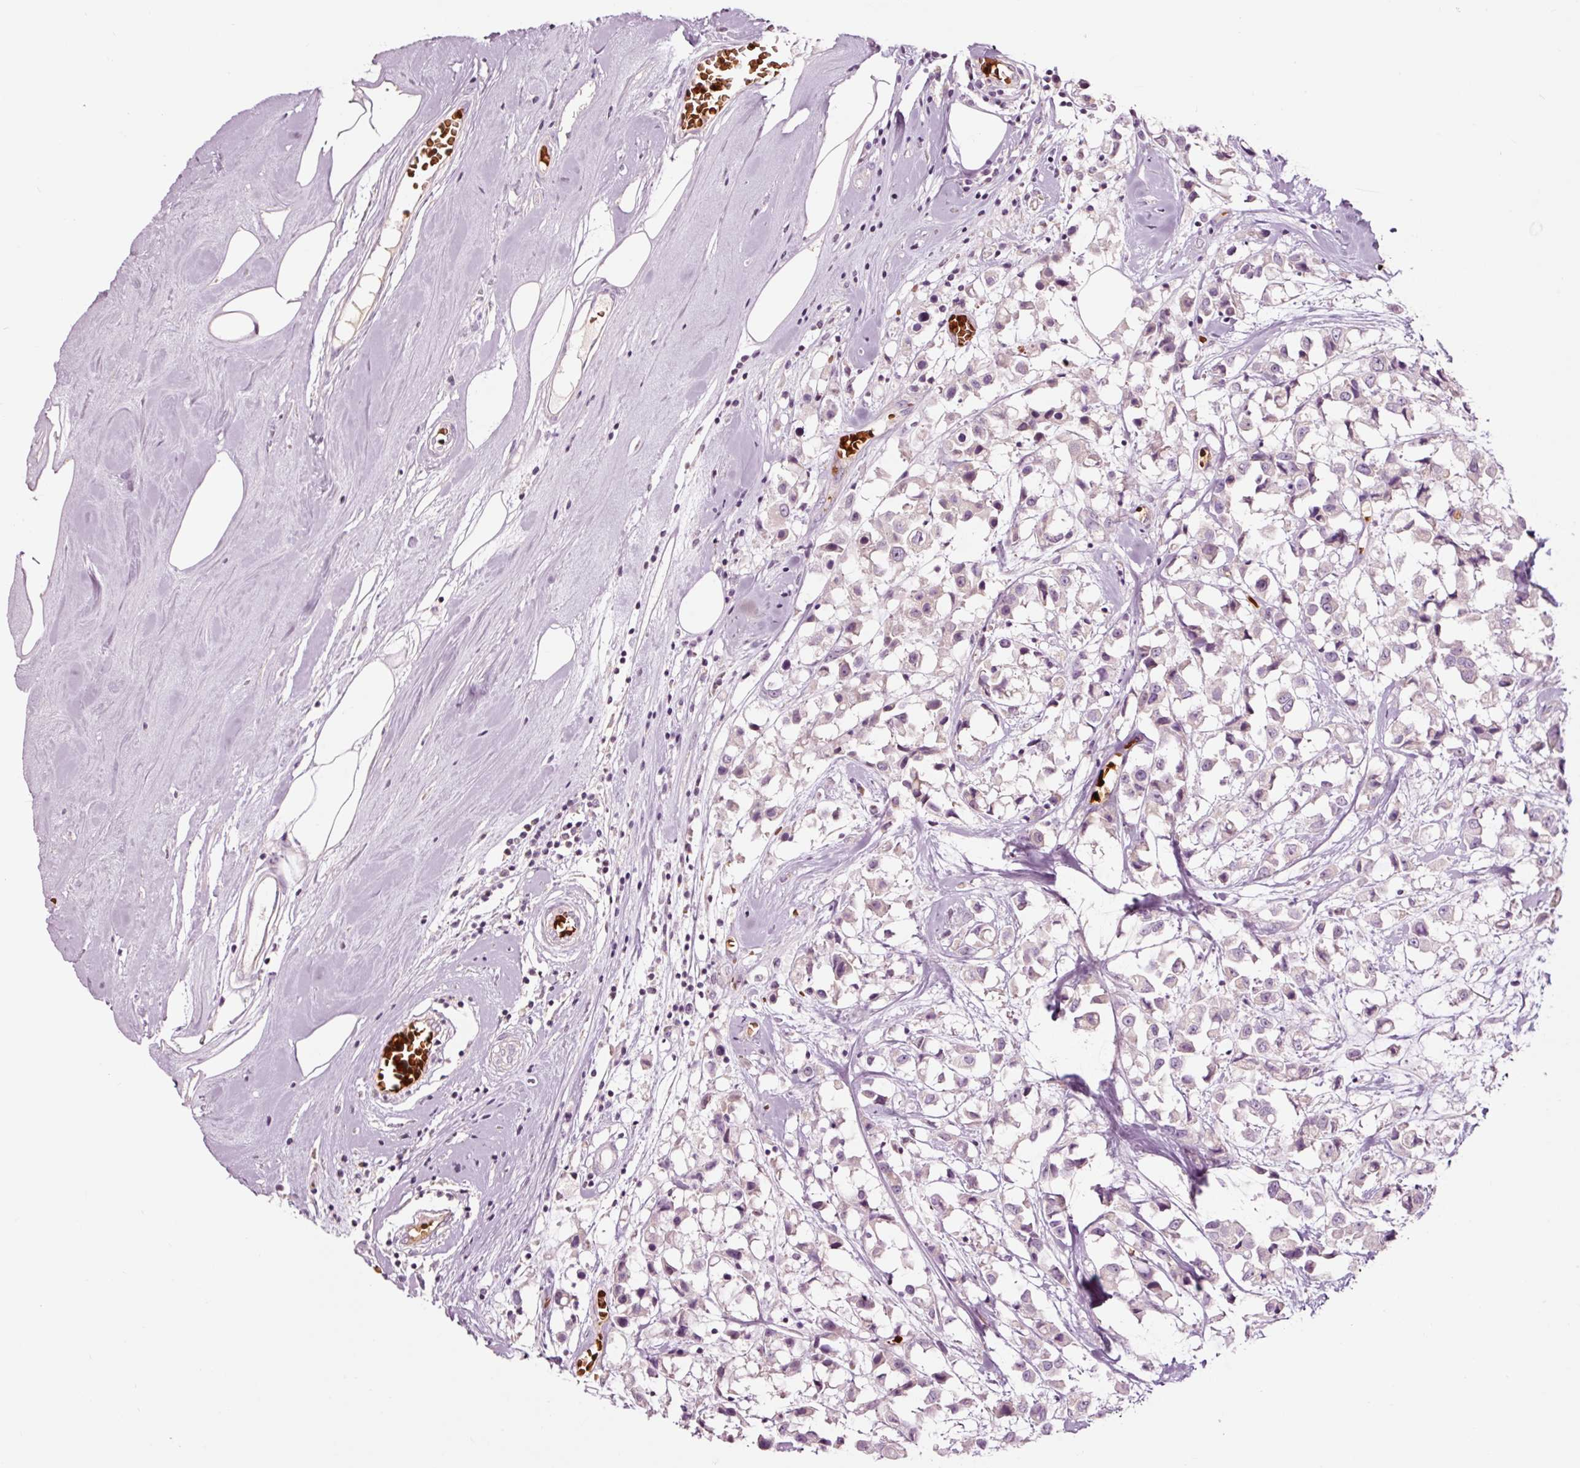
{"staining": {"intensity": "weak", "quantity": "<25%", "location": "cytoplasmic/membranous"}, "tissue": "breast cancer", "cell_type": "Tumor cells", "image_type": "cancer", "snomed": [{"axis": "morphology", "description": "Duct carcinoma"}, {"axis": "topography", "description": "Breast"}], "caption": "The photomicrograph demonstrates no significant positivity in tumor cells of breast cancer (intraductal carcinoma).", "gene": "LDHAL6B", "patient": {"sex": "female", "age": 61}}